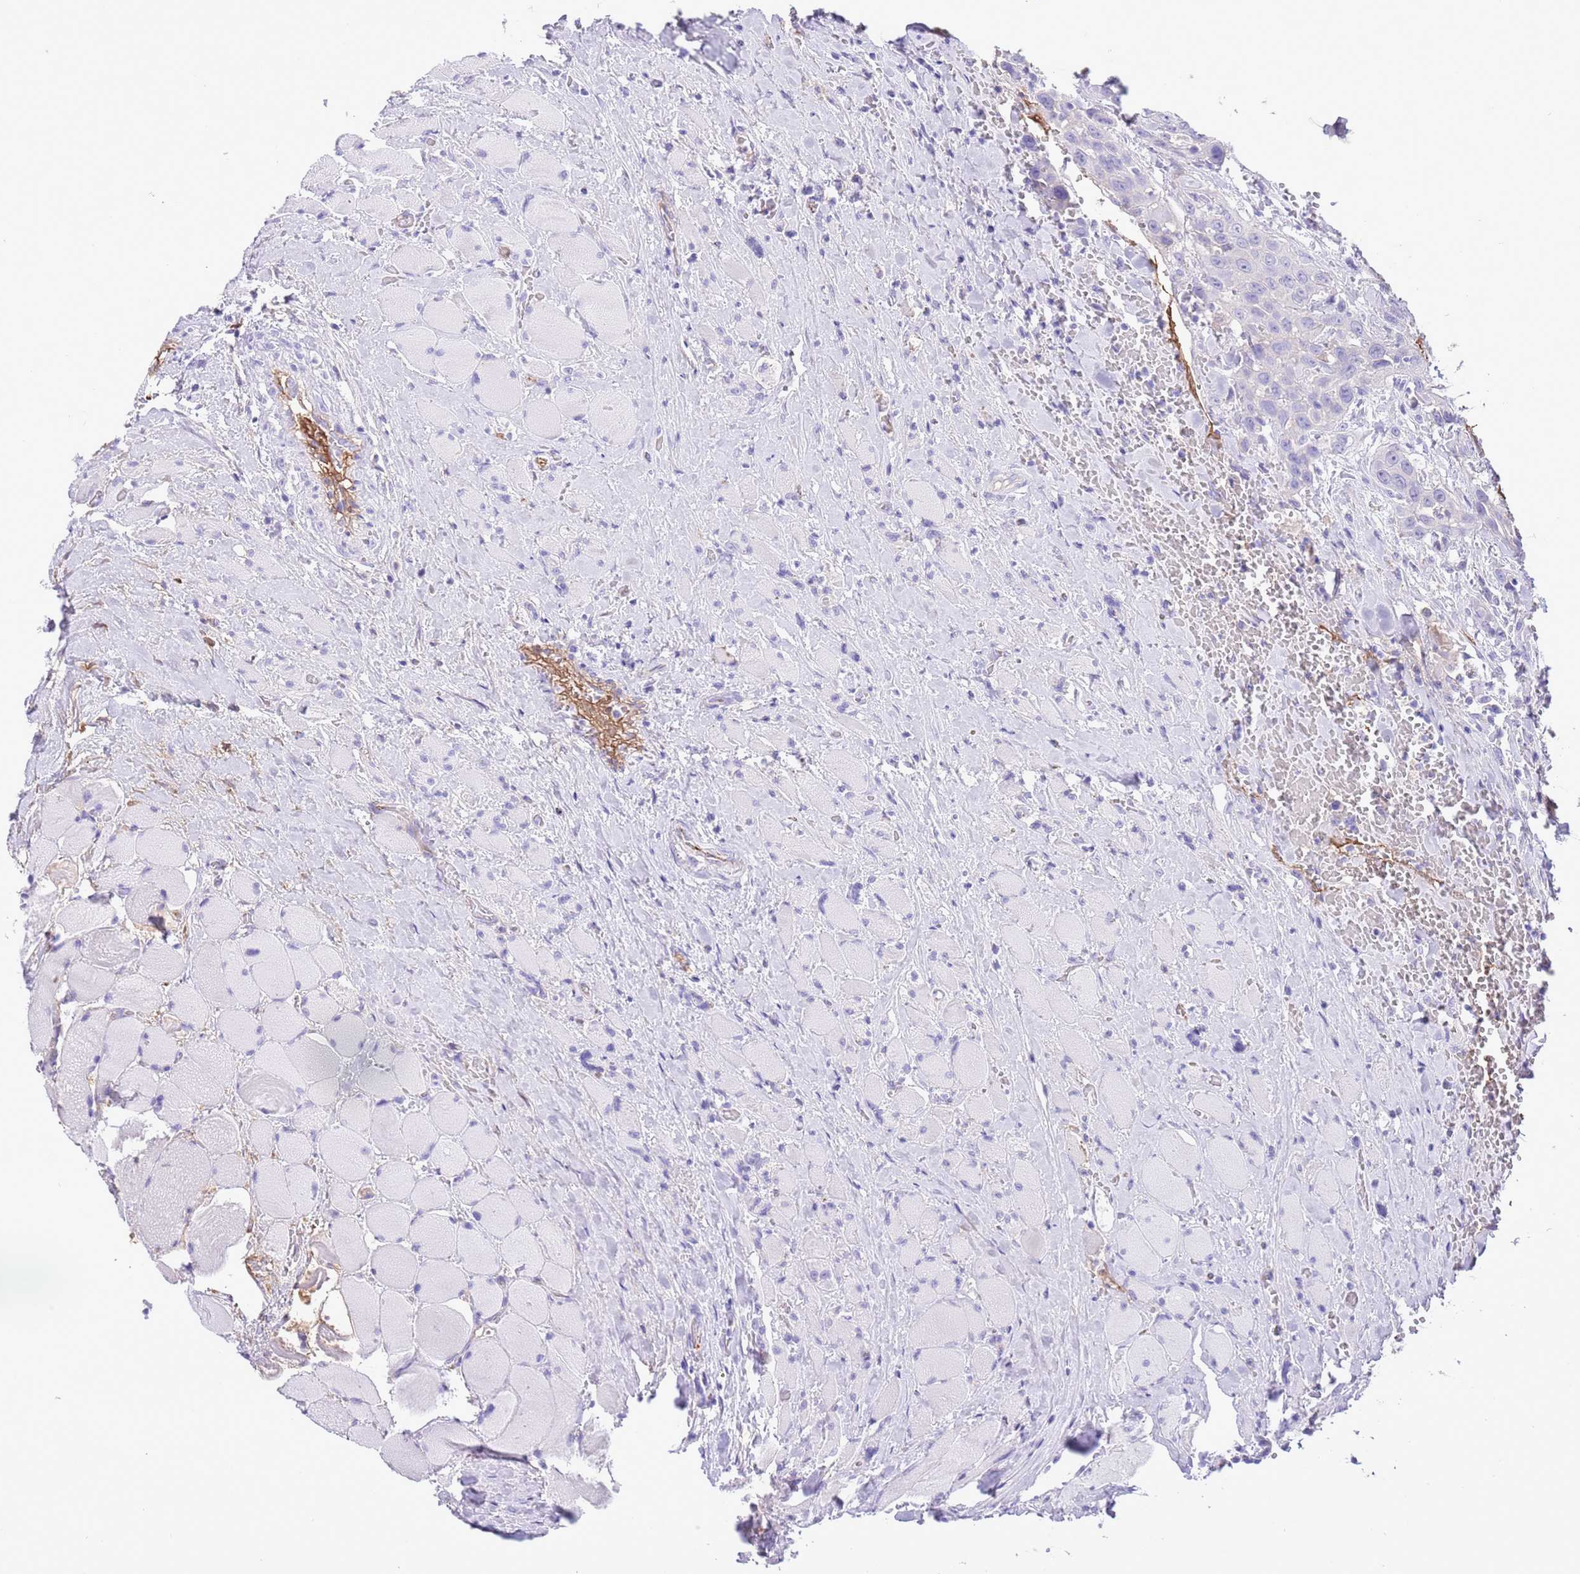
{"staining": {"intensity": "negative", "quantity": "none", "location": "none"}, "tissue": "head and neck cancer", "cell_type": "Tumor cells", "image_type": "cancer", "snomed": [{"axis": "morphology", "description": "Squamous cell carcinoma, NOS"}, {"axis": "topography", "description": "Head-Neck"}], "caption": "There is no significant expression in tumor cells of head and neck cancer (squamous cell carcinoma).", "gene": "IGF1", "patient": {"sex": "male", "age": 81}}